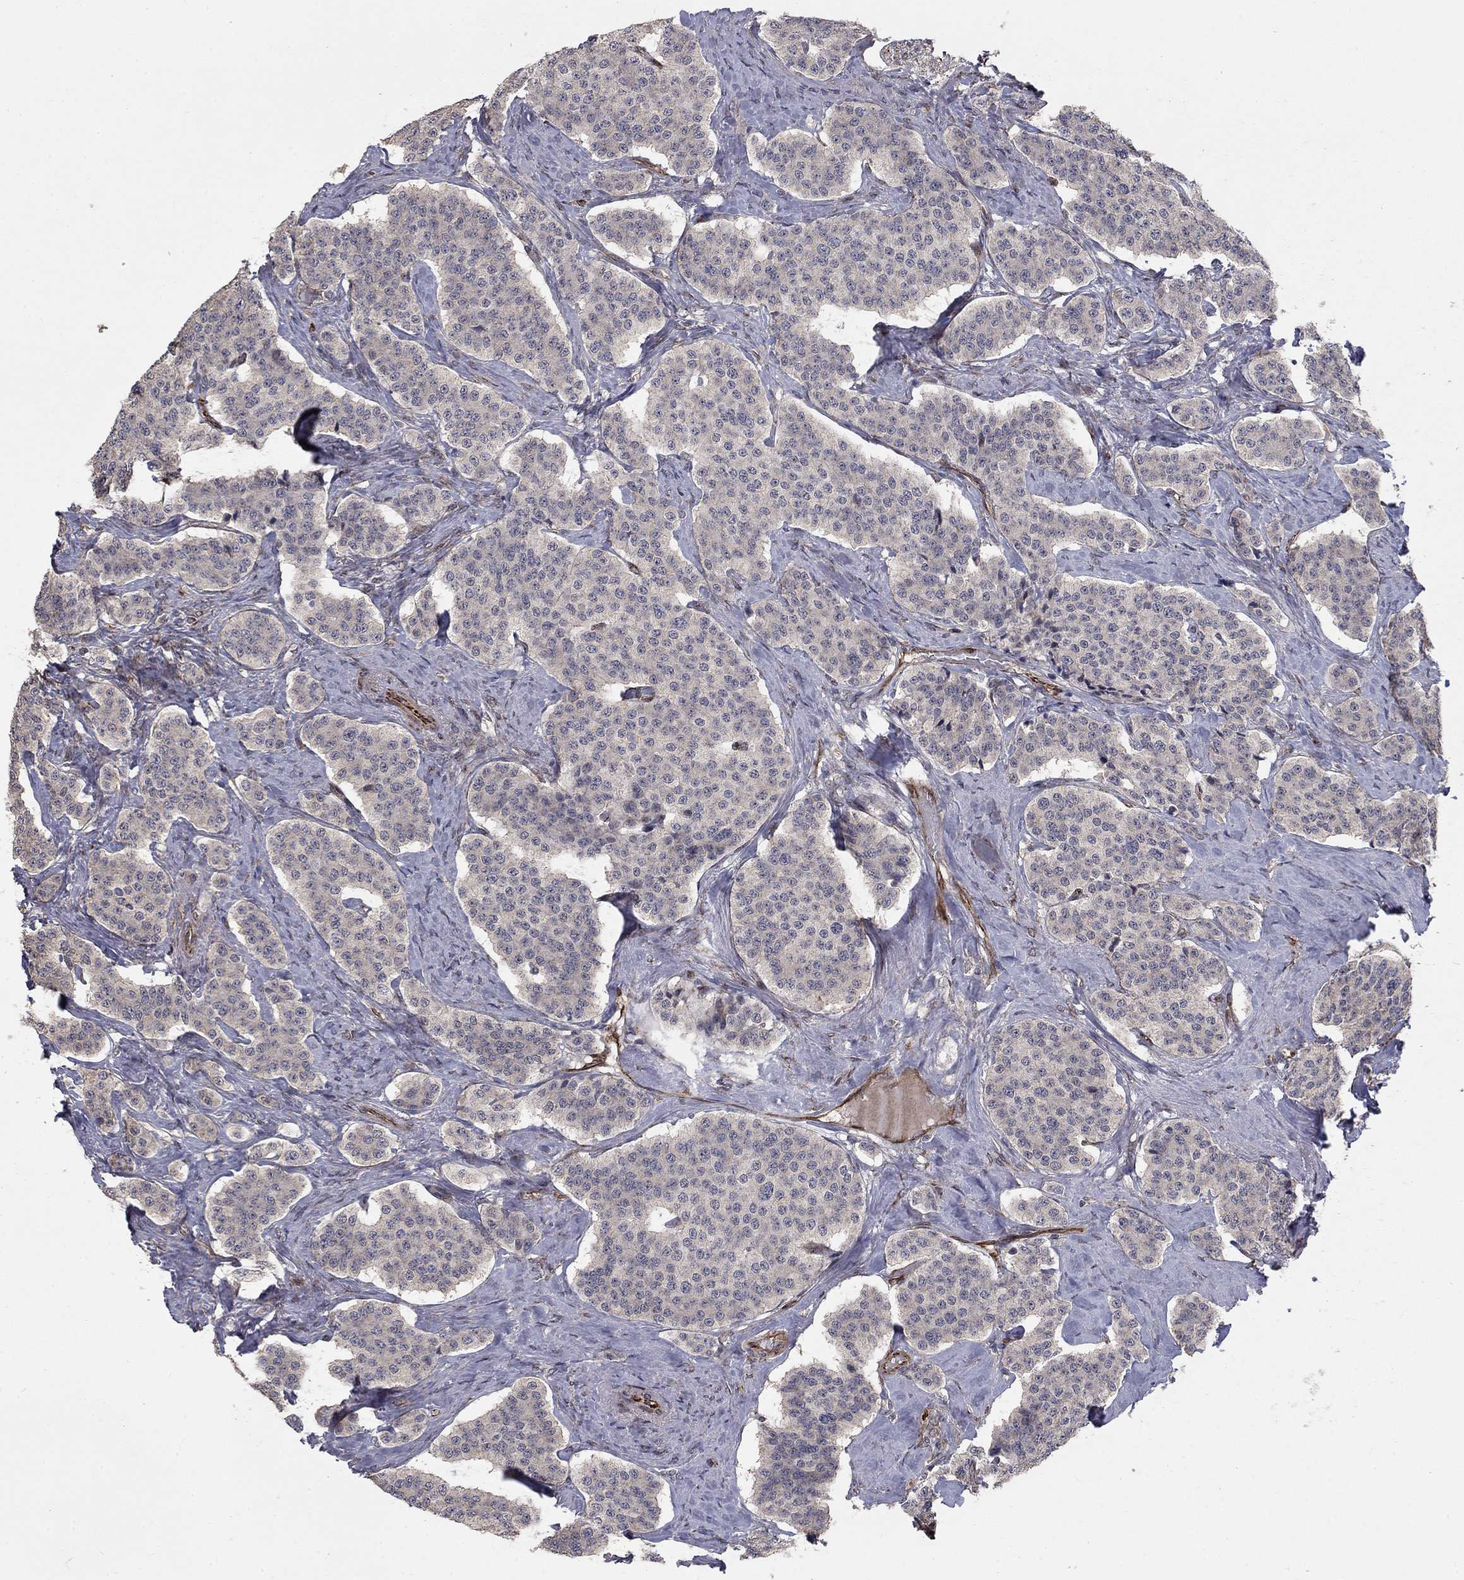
{"staining": {"intensity": "negative", "quantity": "none", "location": "none"}, "tissue": "carcinoid", "cell_type": "Tumor cells", "image_type": "cancer", "snomed": [{"axis": "morphology", "description": "Carcinoid, malignant, NOS"}, {"axis": "topography", "description": "Small intestine"}], "caption": "Immunohistochemistry of human carcinoid reveals no positivity in tumor cells.", "gene": "MSRA", "patient": {"sex": "female", "age": 58}}